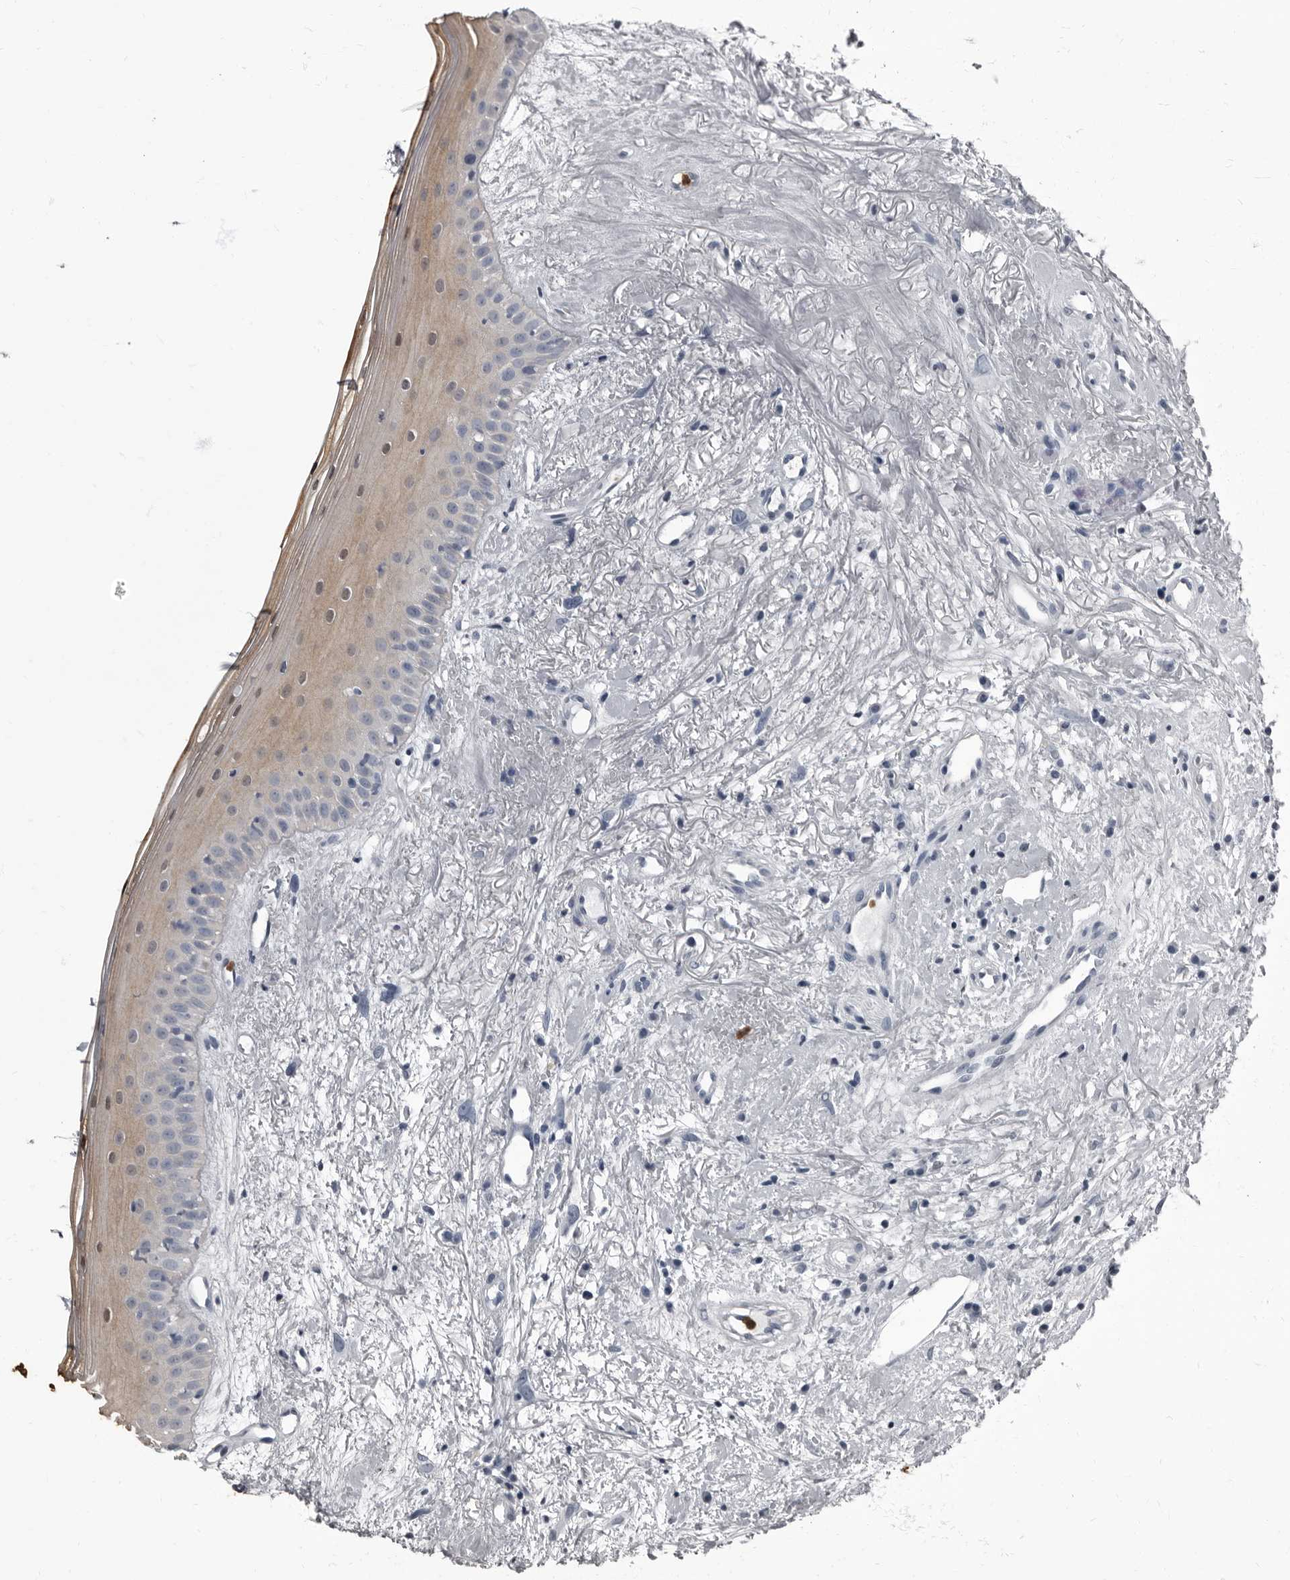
{"staining": {"intensity": "moderate", "quantity": "<25%", "location": "cytoplasmic/membranous"}, "tissue": "oral mucosa", "cell_type": "Squamous epithelial cells", "image_type": "normal", "snomed": [{"axis": "morphology", "description": "Normal tissue, NOS"}, {"axis": "topography", "description": "Oral tissue"}], "caption": "Immunohistochemical staining of normal human oral mucosa exhibits moderate cytoplasmic/membranous protein positivity in about <25% of squamous epithelial cells. Immunohistochemistry stains the protein of interest in brown and the nuclei are stained blue.", "gene": "TPD52L1", "patient": {"sex": "female", "age": 63}}